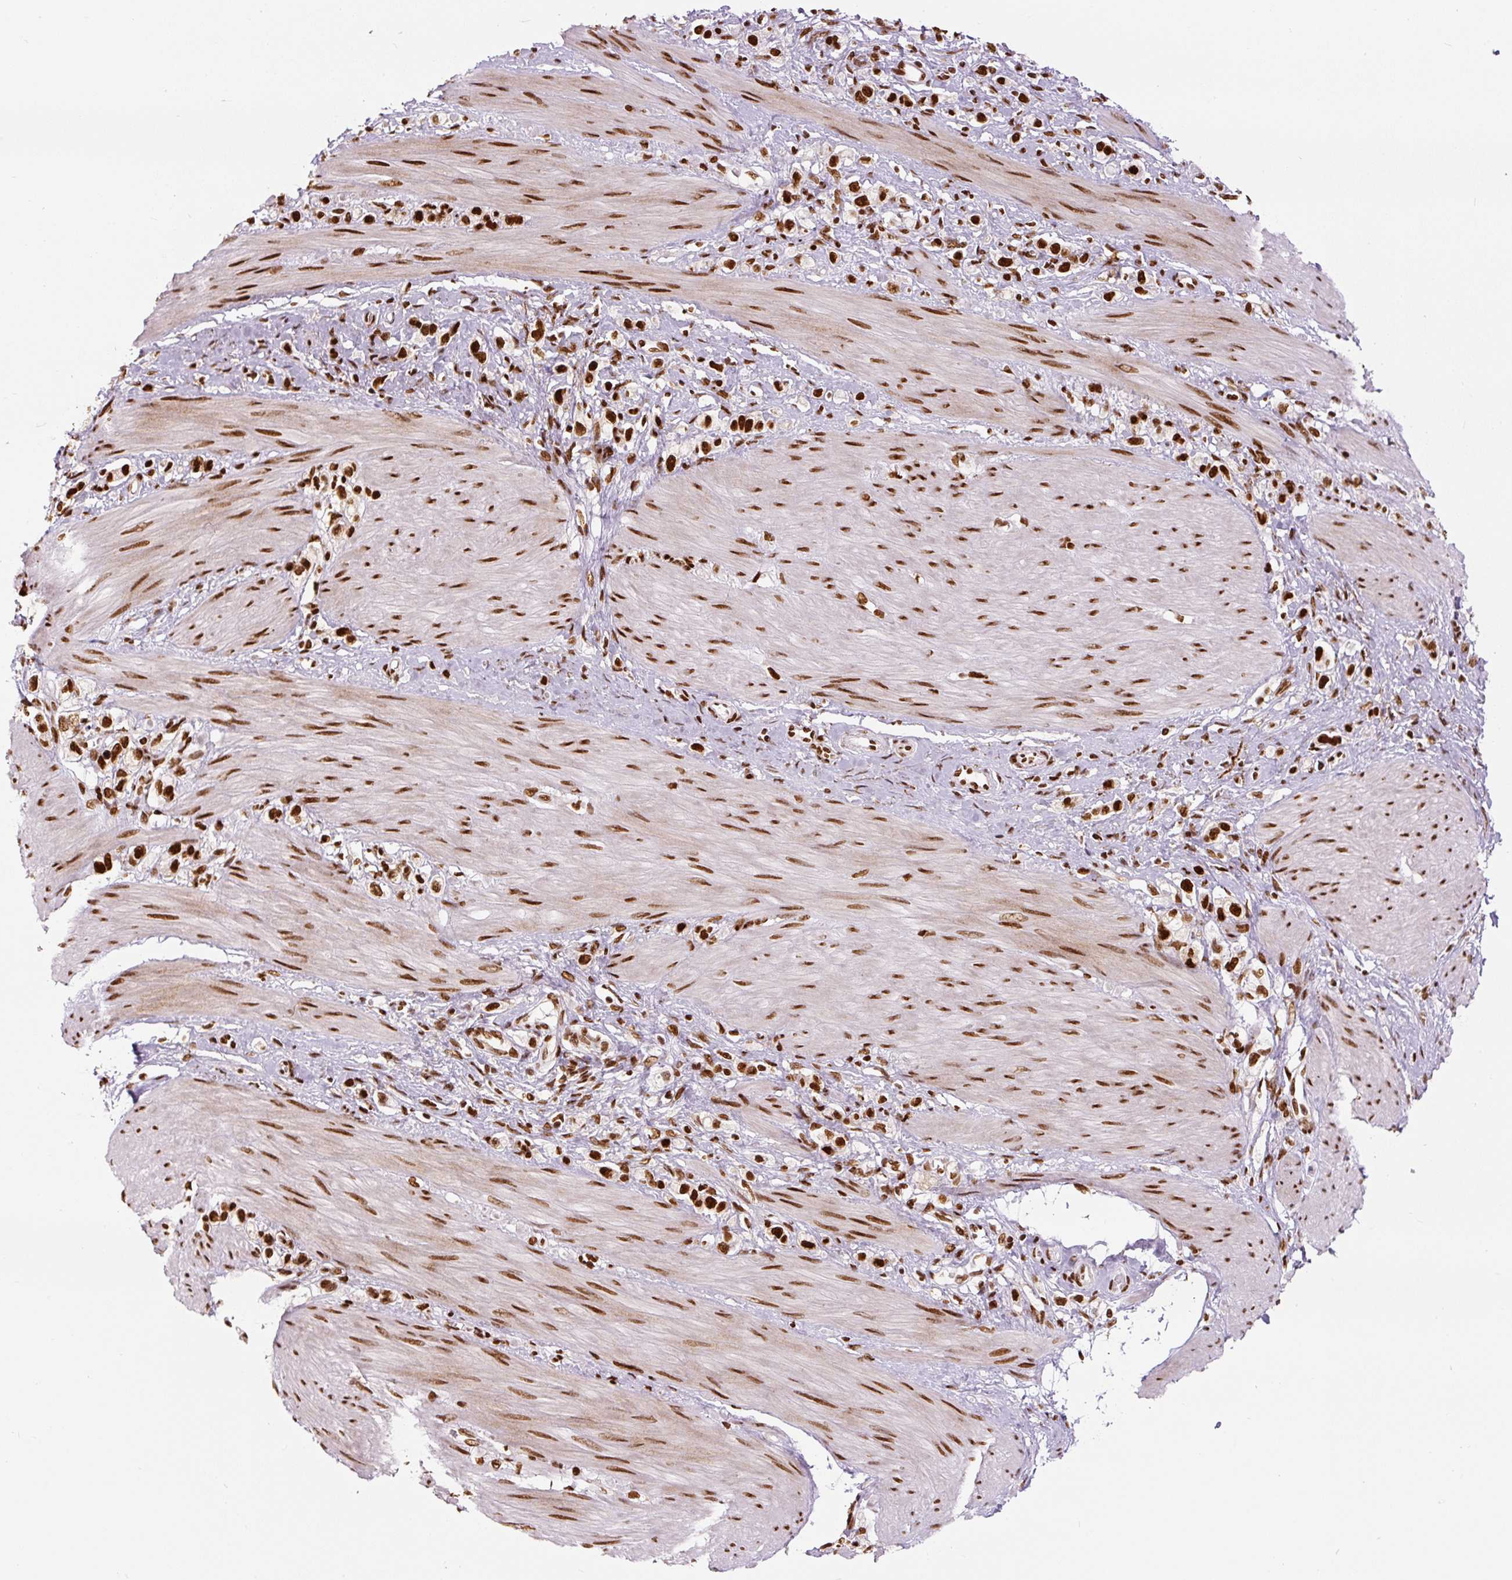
{"staining": {"intensity": "strong", "quantity": ">75%", "location": "nuclear"}, "tissue": "stomach cancer", "cell_type": "Tumor cells", "image_type": "cancer", "snomed": [{"axis": "morphology", "description": "Adenocarcinoma, NOS"}, {"axis": "topography", "description": "Stomach"}], "caption": "The immunohistochemical stain highlights strong nuclear positivity in tumor cells of adenocarcinoma (stomach) tissue. (DAB (3,3'-diaminobenzidine) = brown stain, brightfield microscopy at high magnification).", "gene": "FUS", "patient": {"sex": "female", "age": 65}}